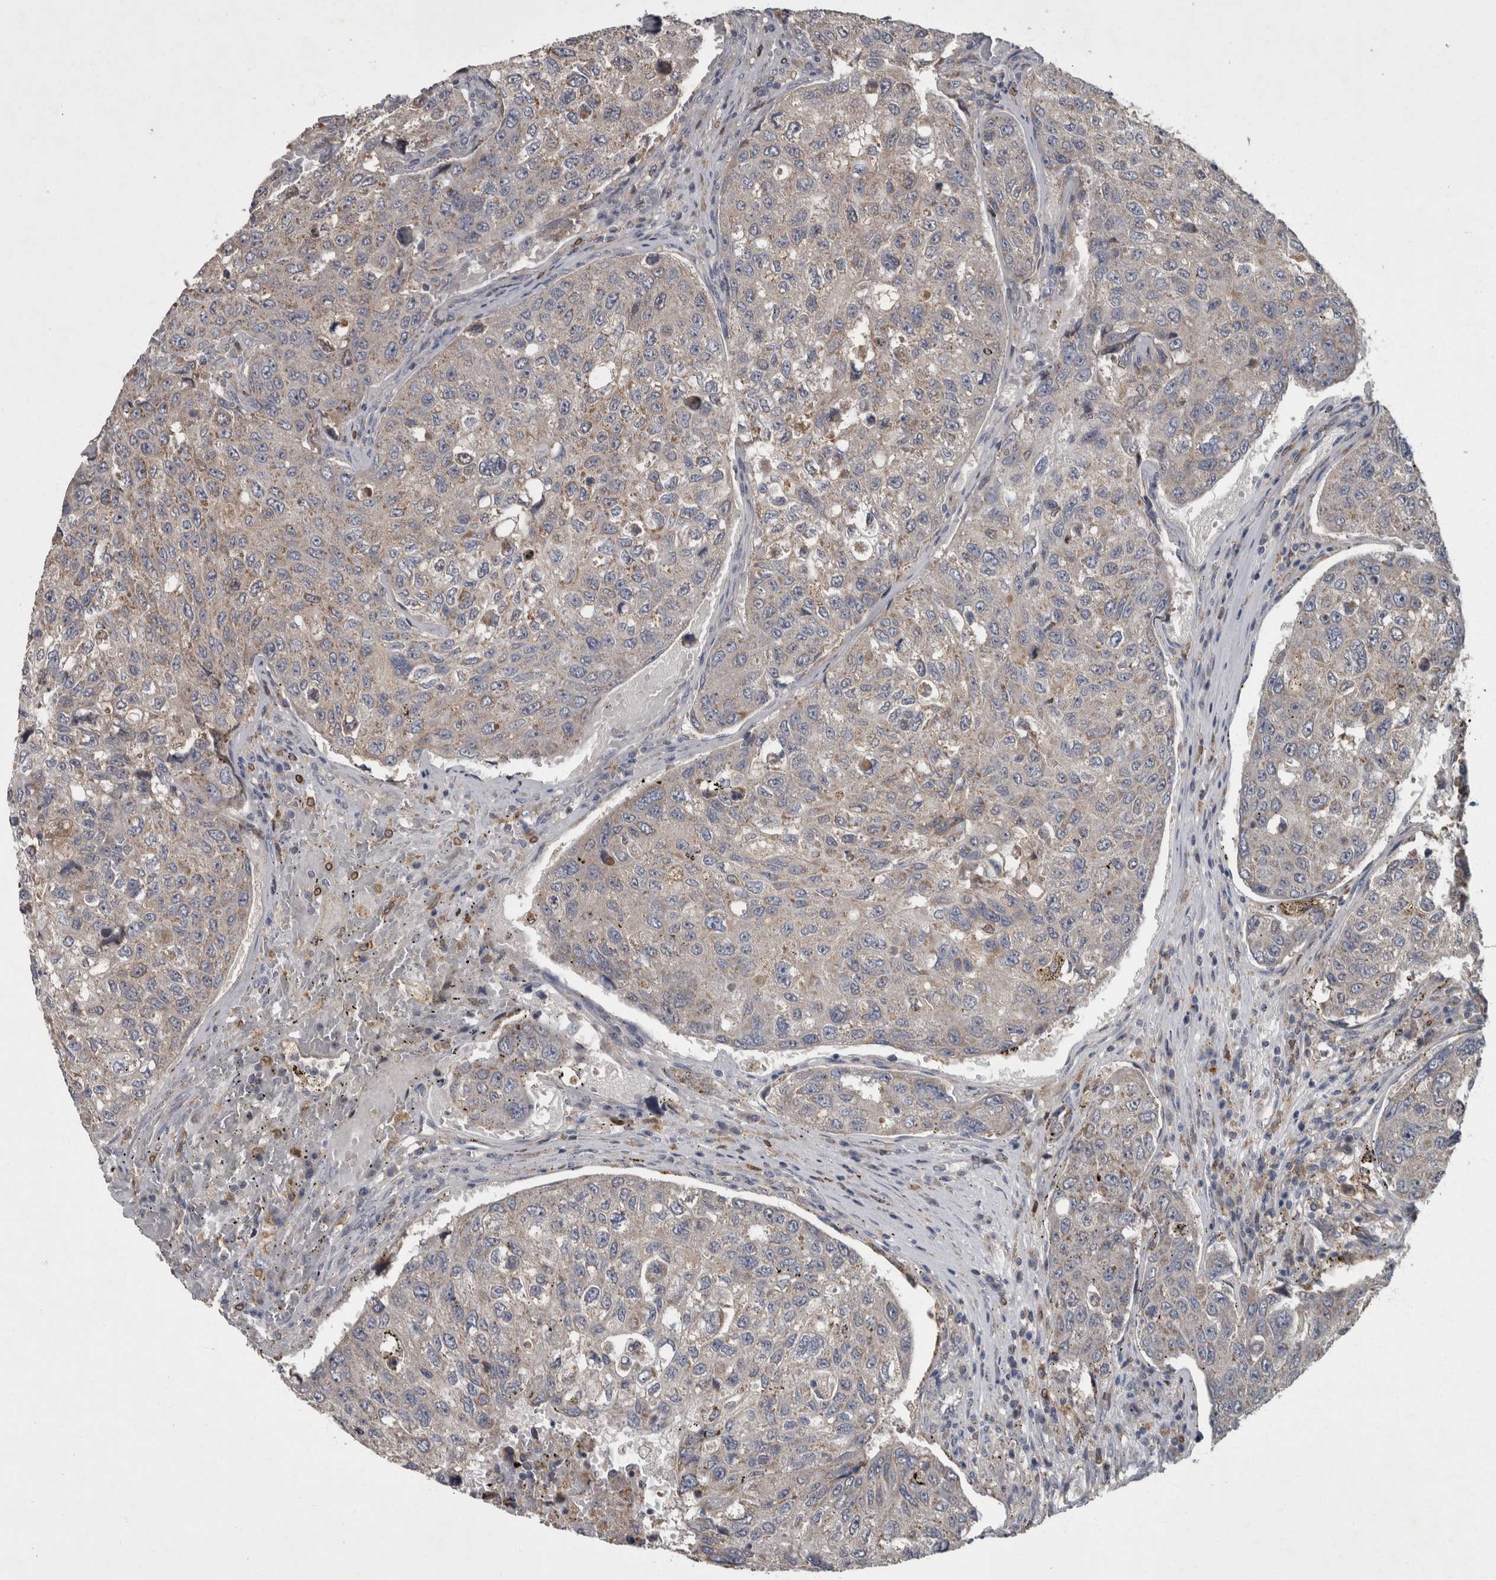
{"staining": {"intensity": "weak", "quantity": "<25%", "location": "cytoplasmic/membranous"}, "tissue": "urothelial cancer", "cell_type": "Tumor cells", "image_type": "cancer", "snomed": [{"axis": "morphology", "description": "Urothelial carcinoma, High grade"}, {"axis": "topography", "description": "Lymph node"}, {"axis": "topography", "description": "Urinary bladder"}], "caption": "High magnification brightfield microscopy of urothelial carcinoma (high-grade) stained with DAB (3,3'-diaminobenzidine) (brown) and counterstained with hematoxylin (blue): tumor cells show no significant expression.", "gene": "PPP1R3C", "patient": {"sex": "male", "age": 51}}